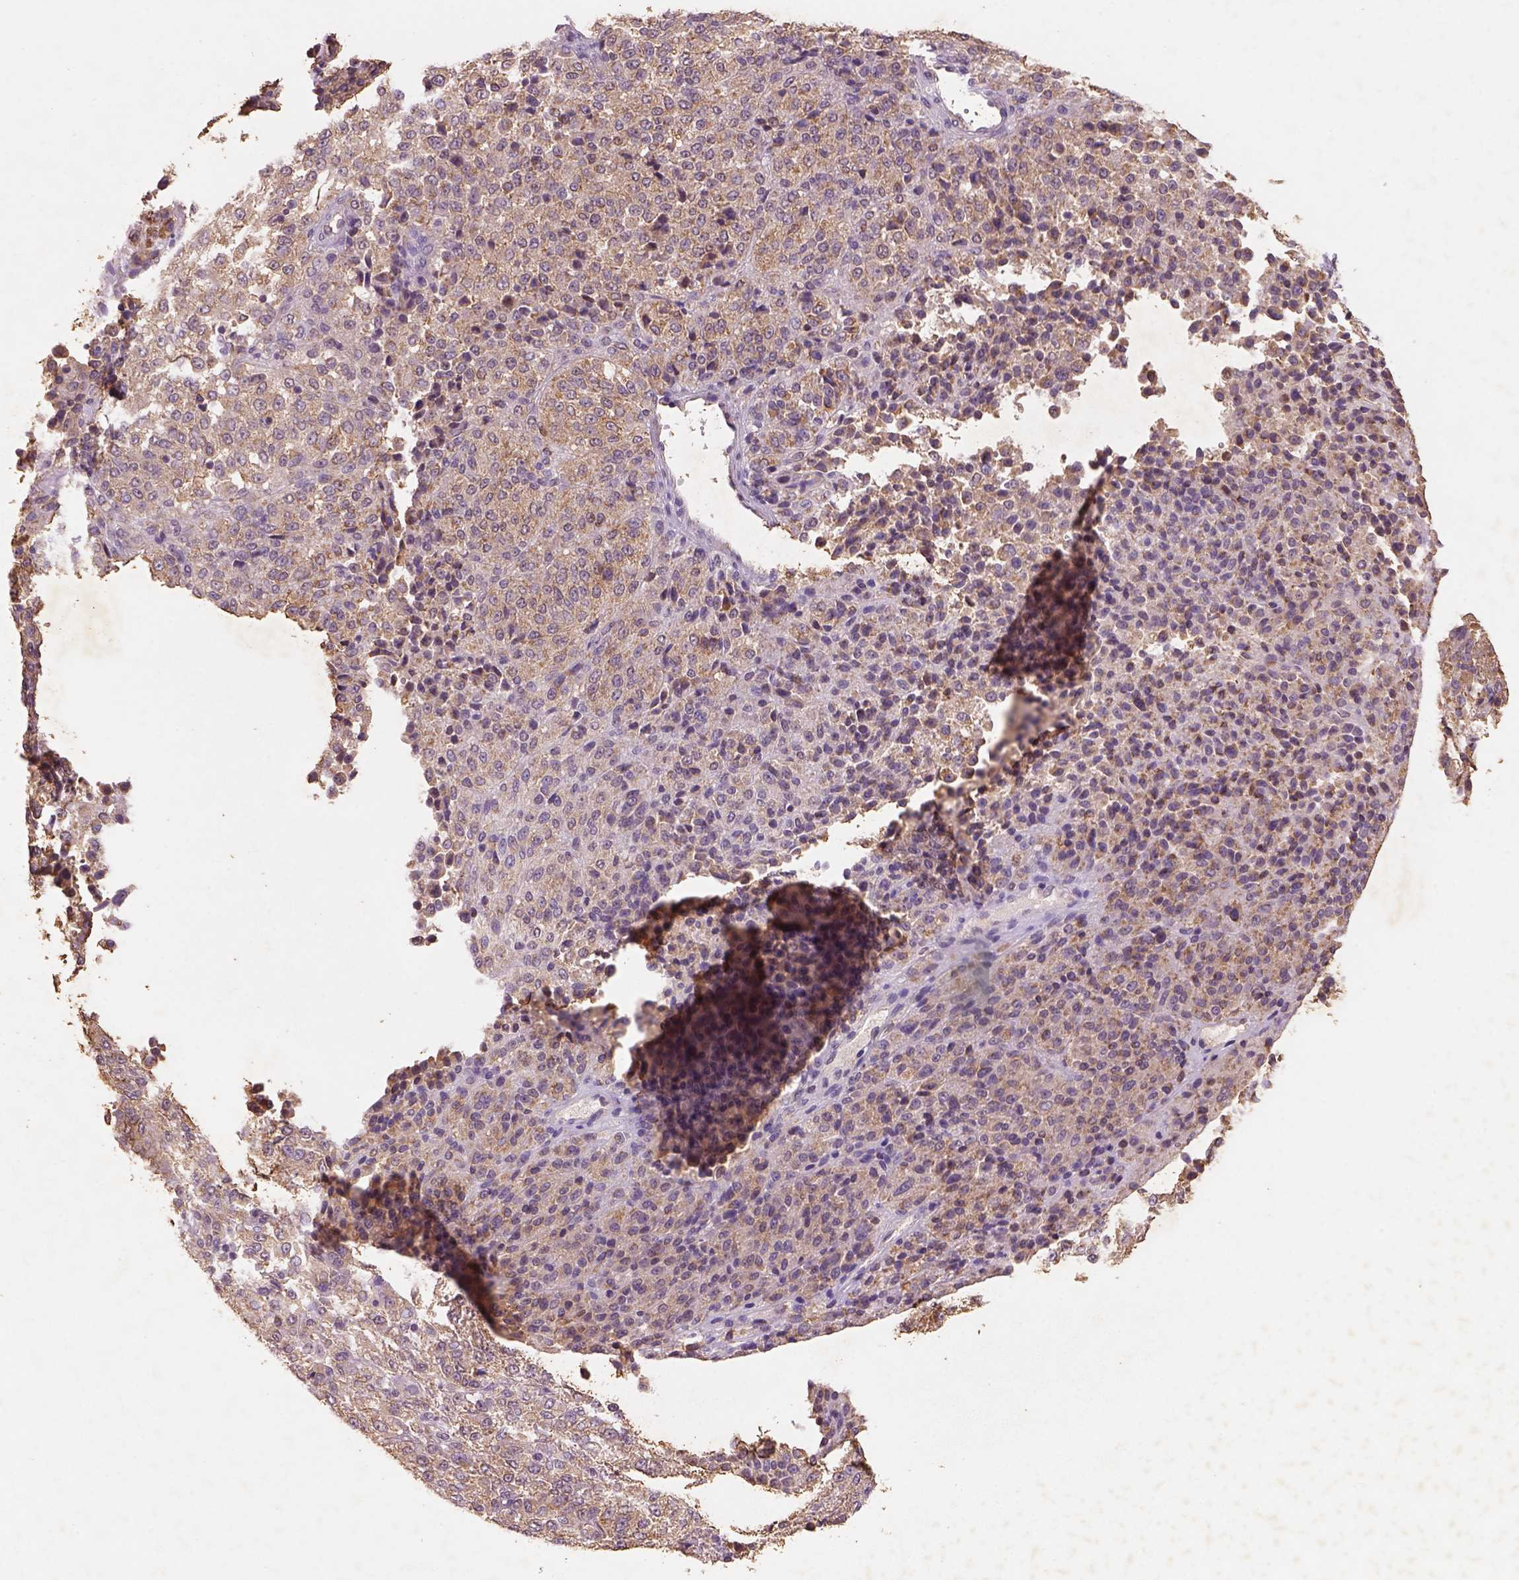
{"staining": {"intensity": "moderate", "quantity": ">75%", "location": "cytoplasmic/membranous"}, "tissue": "melanoma", "cell_type": "Tumor cells", "image_type": "cancer", "snomed": [{"axis": "morphology", "description": "Malignant melanoma, Metastatic site"}, {"axis": "topography", "description": "Brain"}], "caption": "About >75% of tumor cells in human melanoma reveal moderate cytoplasmic/membranous protein expression as visualized by brown immunohistochemical staining.", "gene": "AP2B1", "patient": {"sex": "female", "age": 56}}